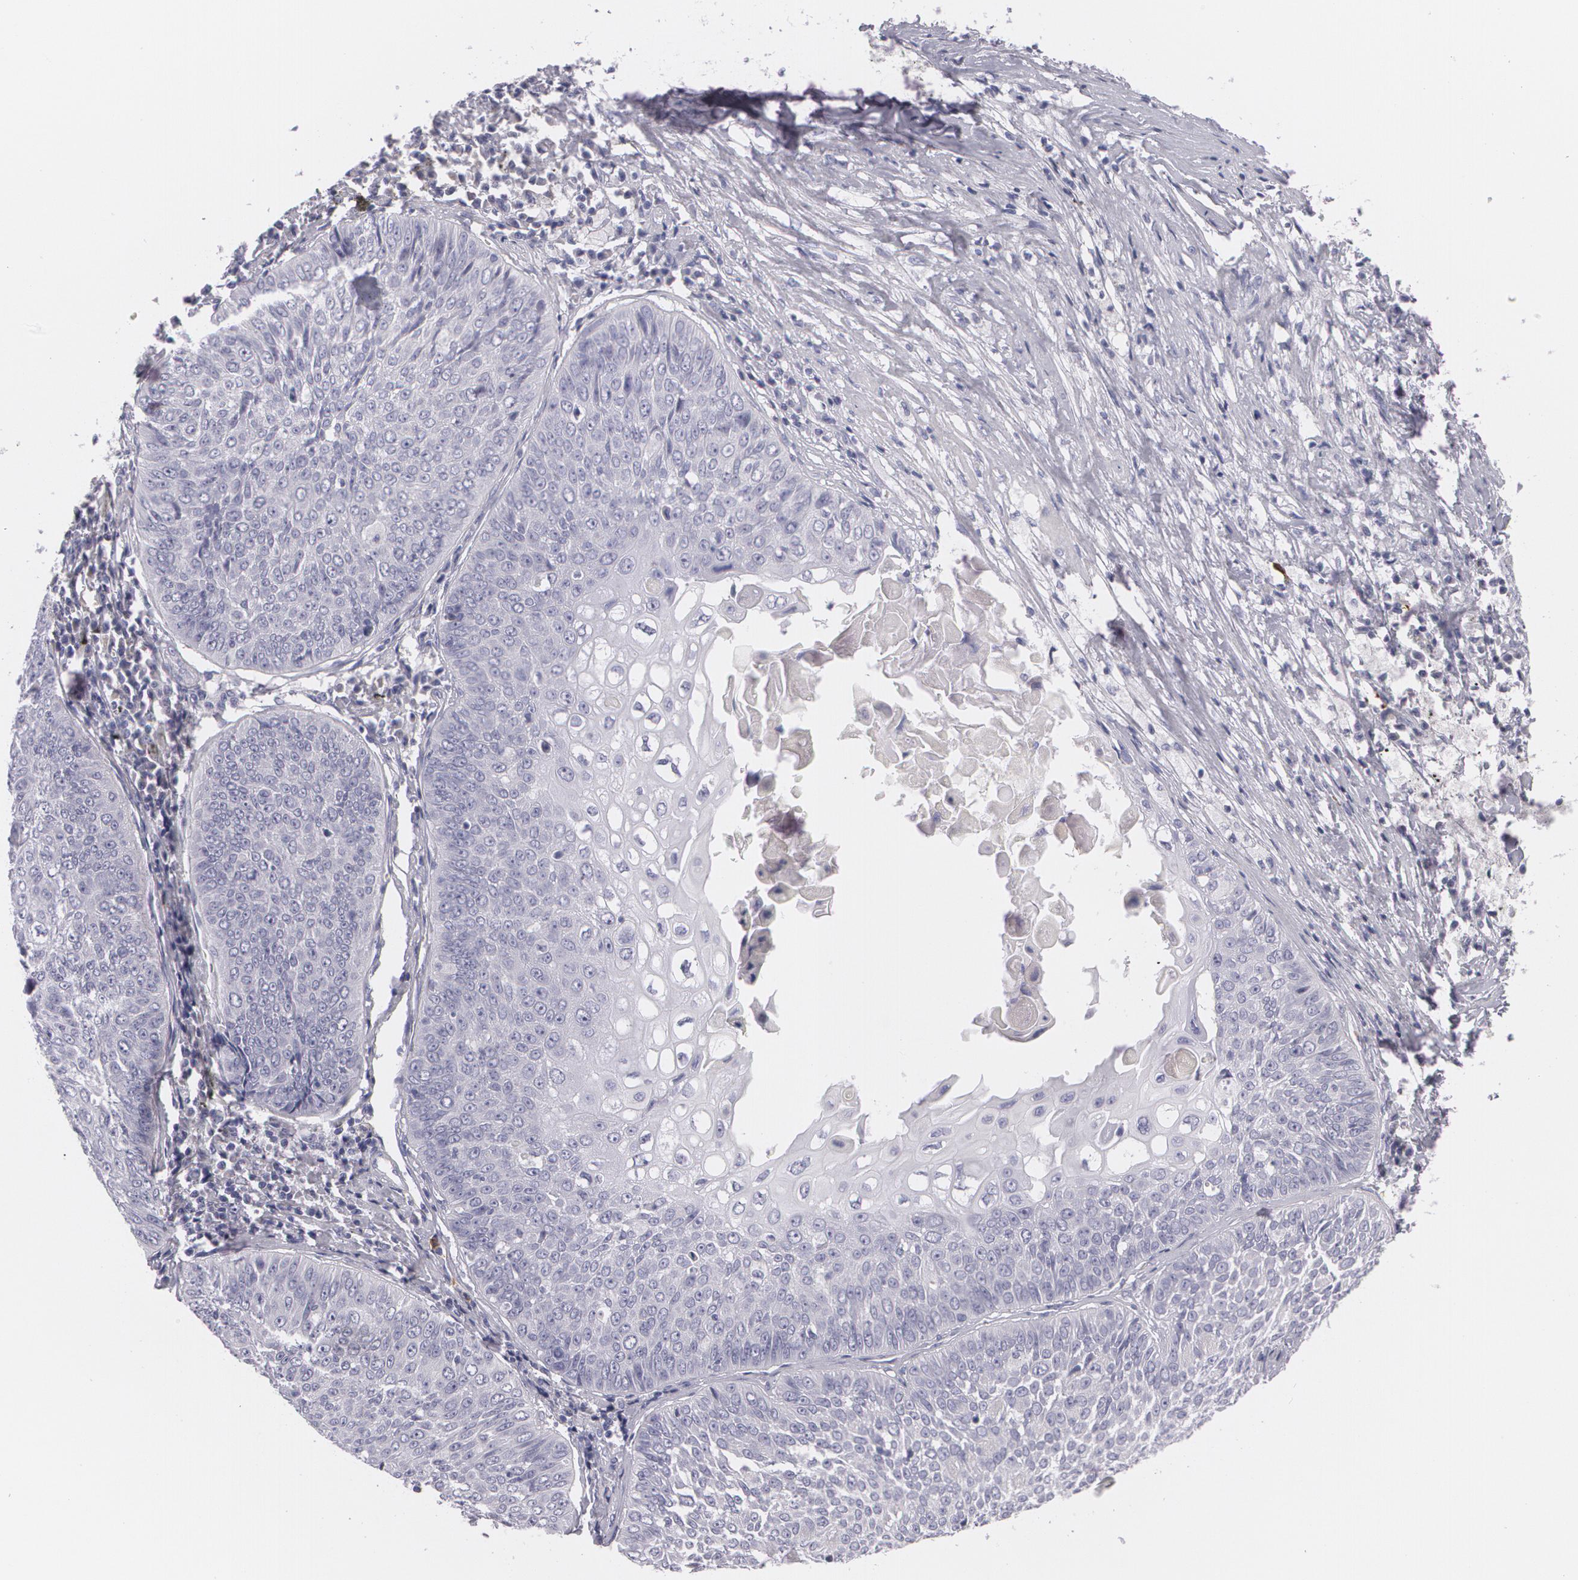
{"staining": {"intensity": "negative", "quantity": "none", "location": "none"}, "tissue": "lung cancer", "cell_type": "Tumor cells", "image_type": "cancer", "snomed": [{"axis": "morphology", "description": "Adenocarcinoma, NOS"}, {"axis": "topography", "description": "Lung"}], "caption": "IHC image of neoplastic tissue: human lung cancer stained with DAB exhibits no significant protein staining in tumor cells.", "gene": "FAM181A", "patient": {"sex": "male", "age": 60}}